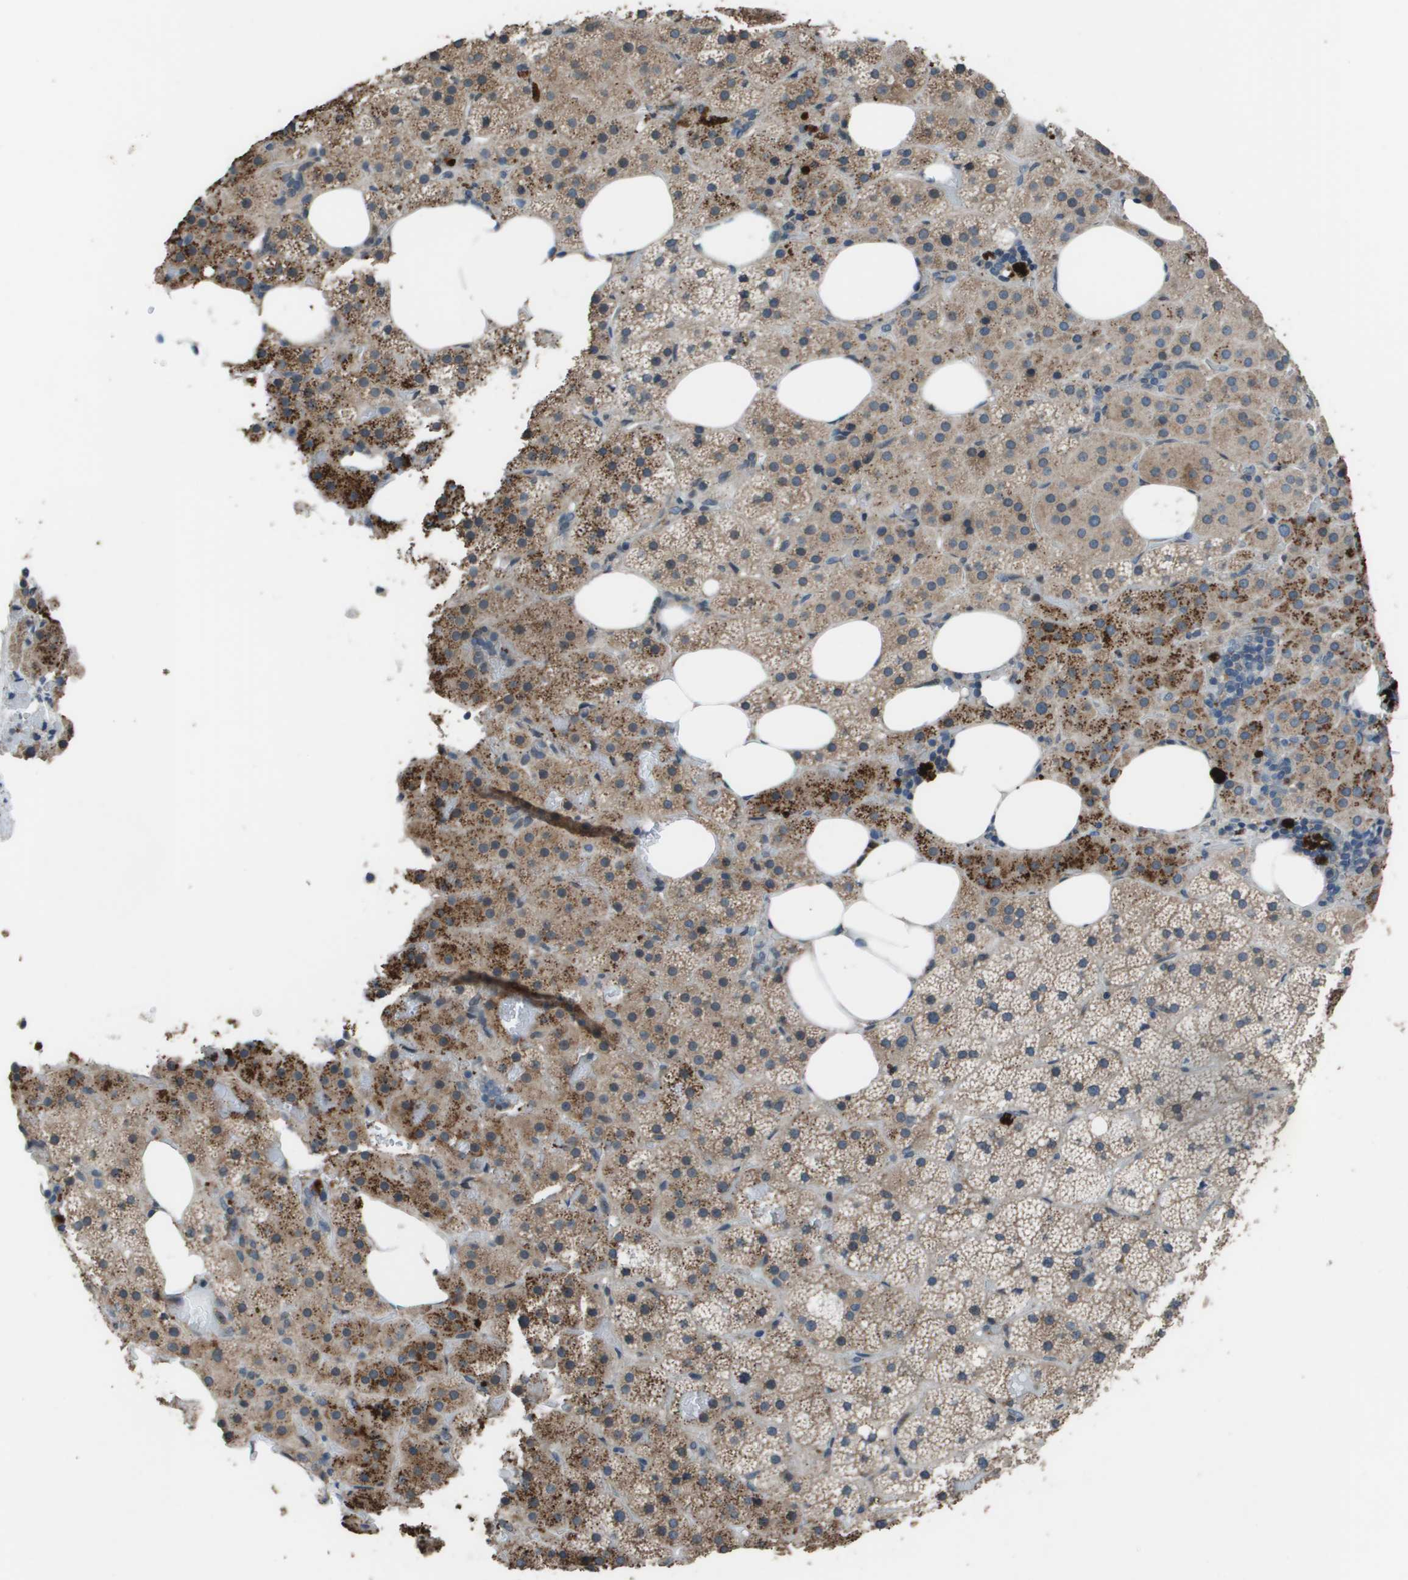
{"staining": {"intensity": "moderate", "quantity": "25%-75%", "location": "cytoplasmic/membranous"}, "tissue": "adrenal gland", "cell_type": "Glandular cells", "image_type": "normal", "snomed": [{"axis": "morphology", "description": "Normal tissue, NOS"}, {"axis": "topography", "description": "Adrenal gland"}], "caption": "The micrograph demonstrates immunohistochemical staining of unremarkable adrenal gland. There is moderate cytoplasmic/membranous expression is seen in about 25%-75% of glandular cells. The staining was performed using DAB (3,3'-diaminobenzidine) to visualize the protein expression in brown, while the nuclei were stained in blue with hematoxylin (Magnification: 20x).", "gene": "GOSR2", "patient": {"sex": "female", "age": 59}}